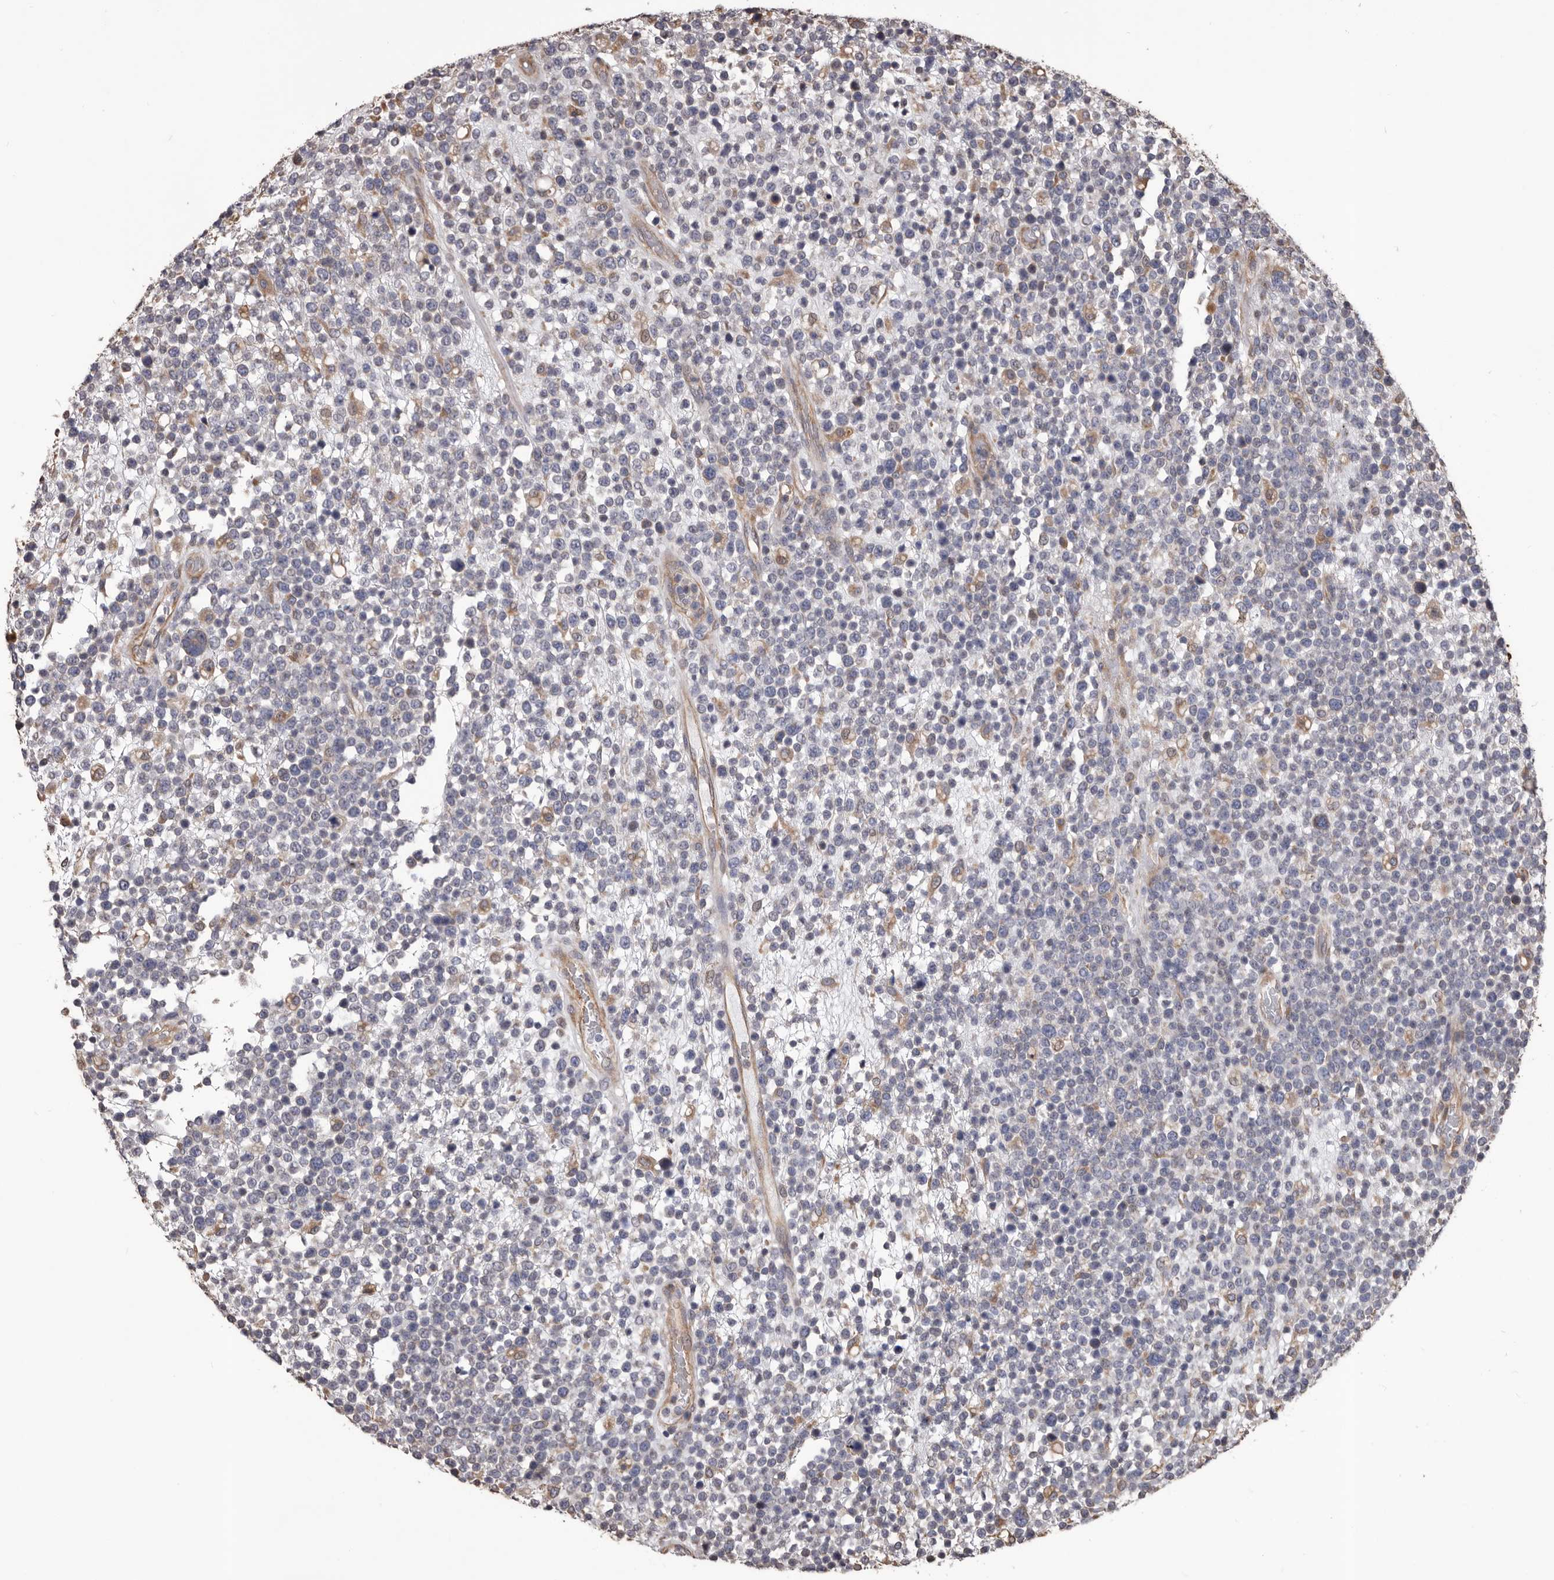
{"staining": {"intensity": "negative", "quantity": "none", "location": "none"}, "tissue": "lymphoma", "cell_type": "Tumor cells", "image_type": "cancer", "snomed": [{"axis": "morphology", "description": "Malignant lymphoma, non-Hodgkin's type, High grade"}, {"axis": "topography", "description": "Colon"}], "caption": "IHC of lymphoma shows no staining in tumor cells. The staining was performed using DAB (3,3'-diaminobenzidine) to visualize the protein expression in brown, while the nuclei were stained in blue with hematoxylin (Magnification: 20x).", "gene": "CEP104", "patient": {"sex": "female", "age": 53}}